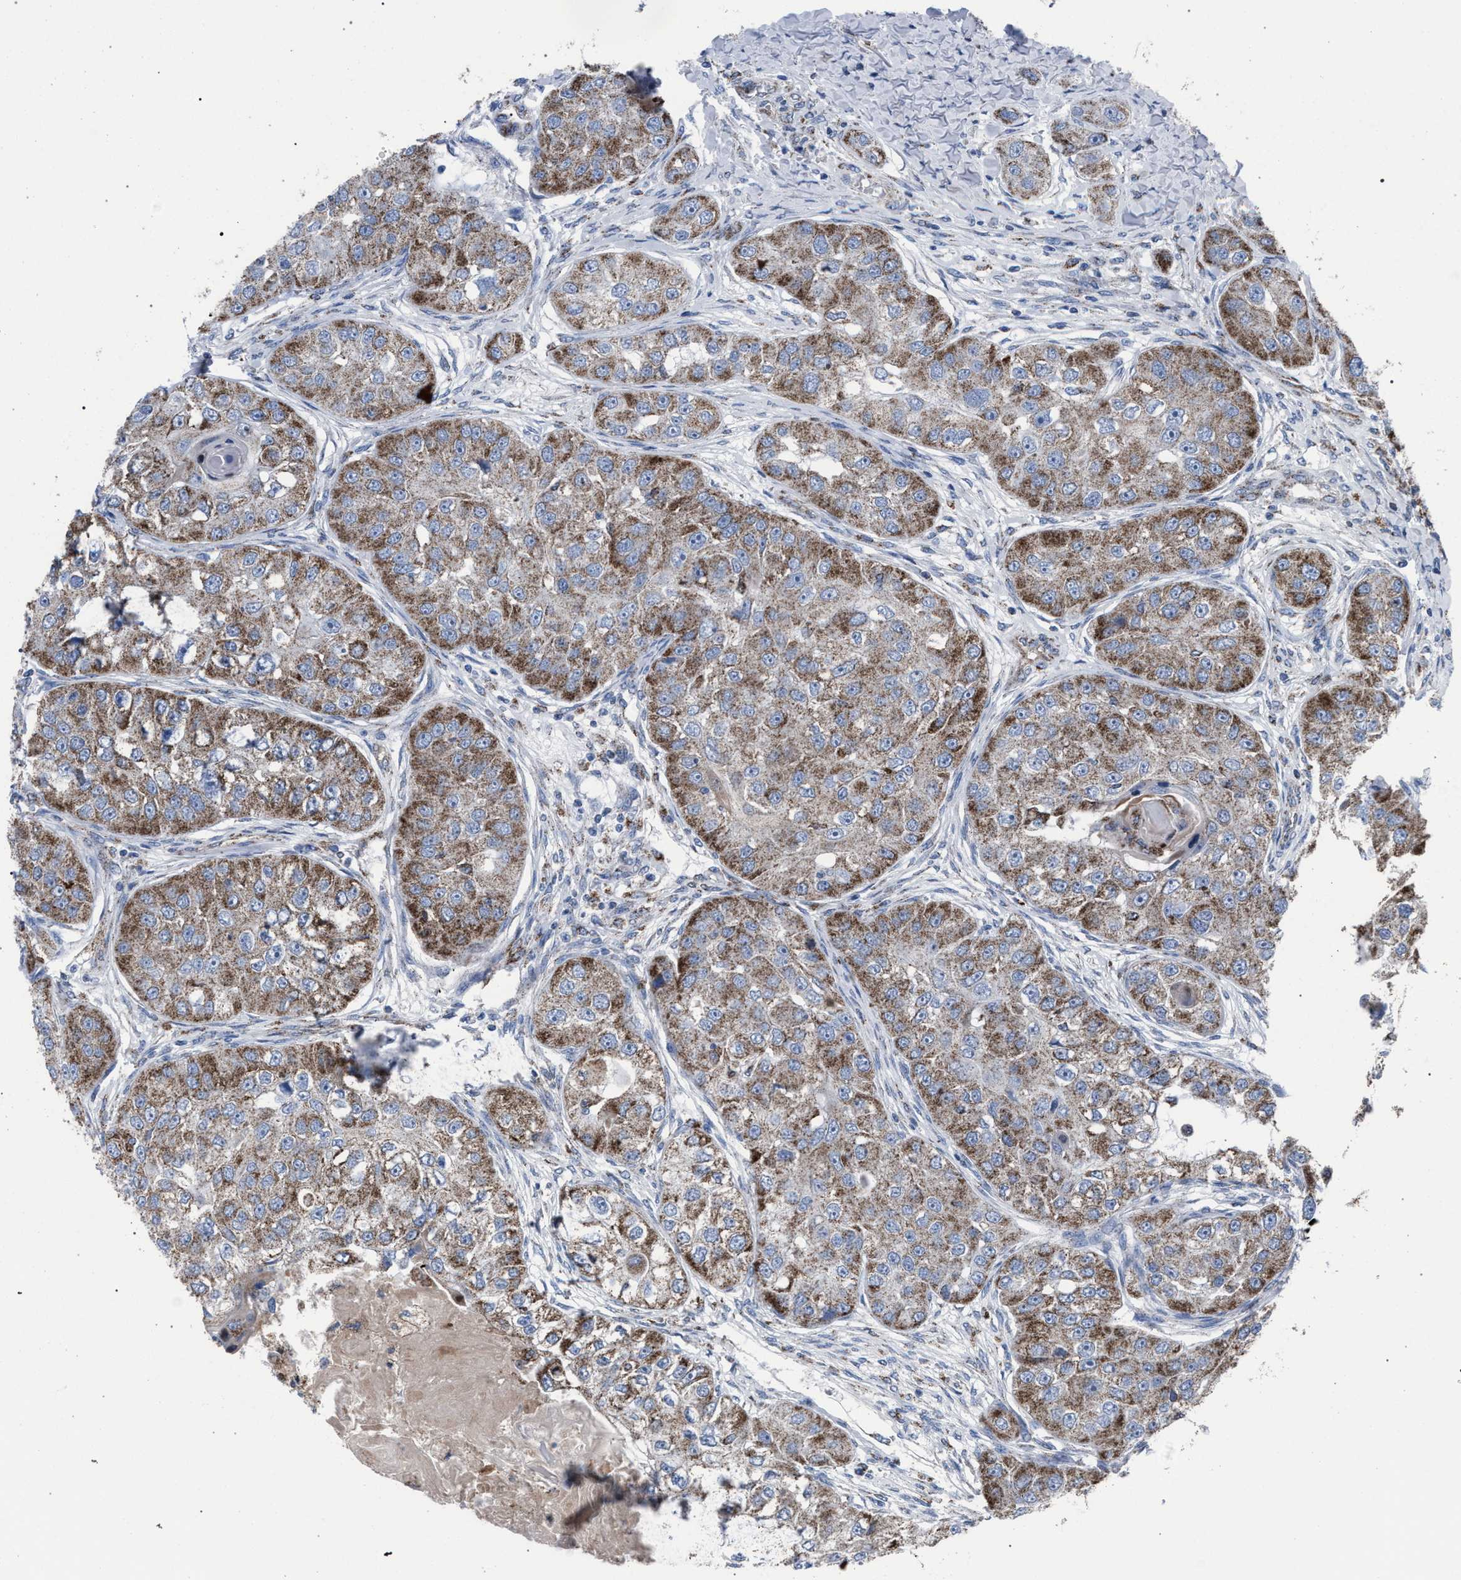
{"staining": {"intensity": "moderate", "quantity": ">75%", "location": "cytoplasmic/membranous"}, "tissue": "head and neck cancer", "cell_type": "Tumor cells", "image_type": "cancer", "snomed": [{"axis": "morphology", "description": "Normal tissue, NOS"}, {"axis": "morphology", "description": "Squamous cell carcinoma, NOS"}, {"axis": "topography", "description": "Skeletal muscle"}, {"axis": "topography", "description": "Head-Neck"}], "caption": "A high-resolution micrograph shows immunohistochemistry staining of squamous cell carcinoma (head and neck), which displays moderate cytoplasmic/membranous positivity in approximately >75% of tumor cells. (IHC, brightfield microscopy, high magnification).", "gene": "HSD17B4", "patient": {"sex": "male", "age": 51}}